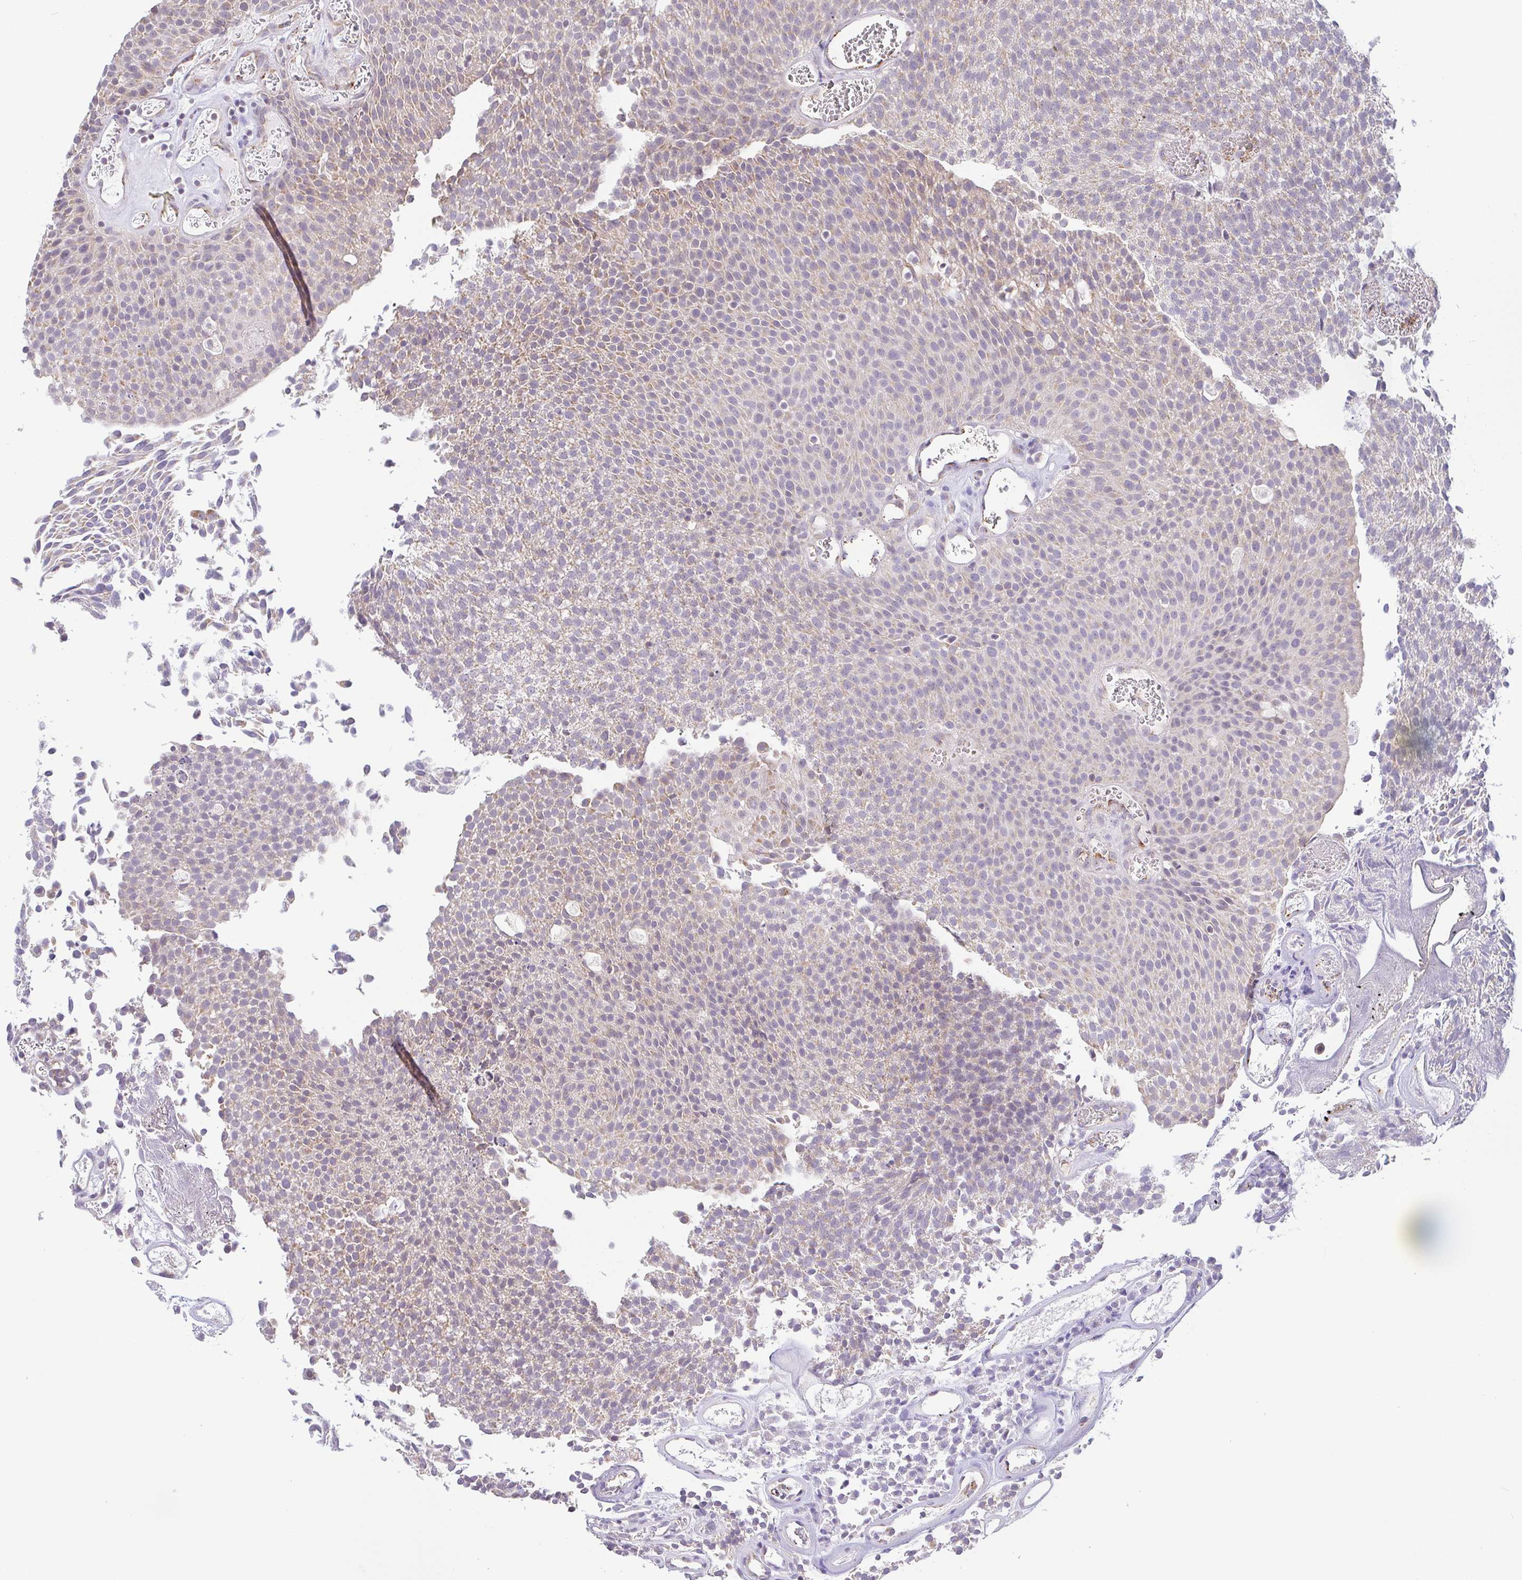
{"staining": {"intensity": "weak", "quantity": "<25%", "location": "cytoplasmic/membranous"}, "tissue": "urothelial cancer", "cell_type": "Tumor cells", "image_type": "cancer", "snomed": [{"axis": "morphology", "description": "Urothelial carcinoma, Low grade"}, {"axis": "topography", "description": "Urinary bladder"}], "caption": "Tumor cells are negative for brown protein staining in urothelial carcinoma (low-grade).", "gene": "PLCD4", "patient": {"sex": "female", "age": 79}}